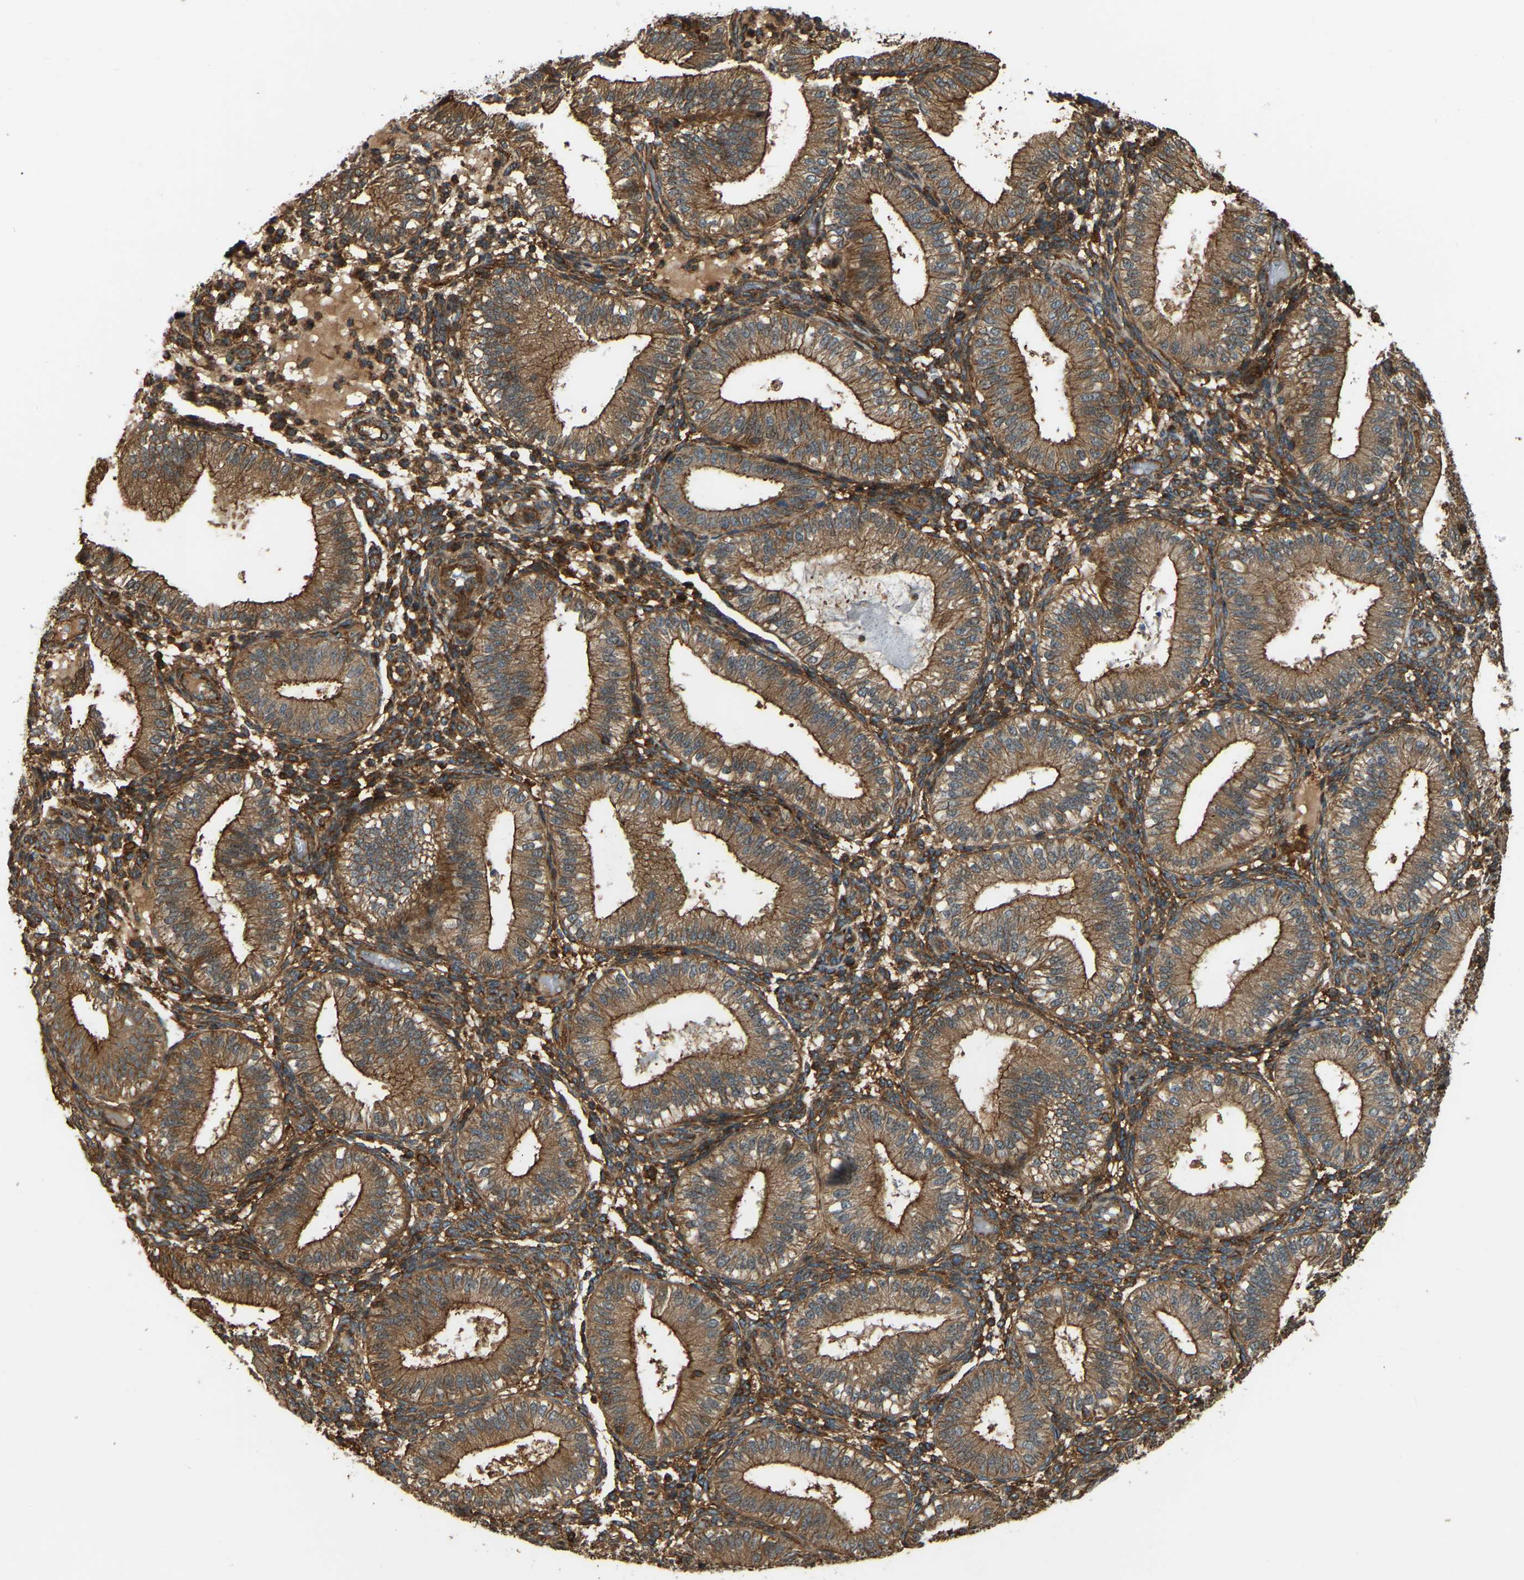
{"staining": {"intensity": "strong", "quantity": ">75%", "location": "cytoplasmic/membranous"}, "tissue": "endometrium", "cell_type": "Cells in endometrial stroma", "image_type": "normal", "snomed": [{"axis": "morphology", "description": "Normal tissue, NOS"}, {"axis": "topography", "description": "Endometrium"}], "caption": "Approximately >75% of cells in endometrial stroma in normal endometrium reveal strong cytoplasmic/membranous protein staining as visualized by brown immunohistochemical staining.", "gene": "SAMD9L", "patient": {"sex": "female", "age": 39}}